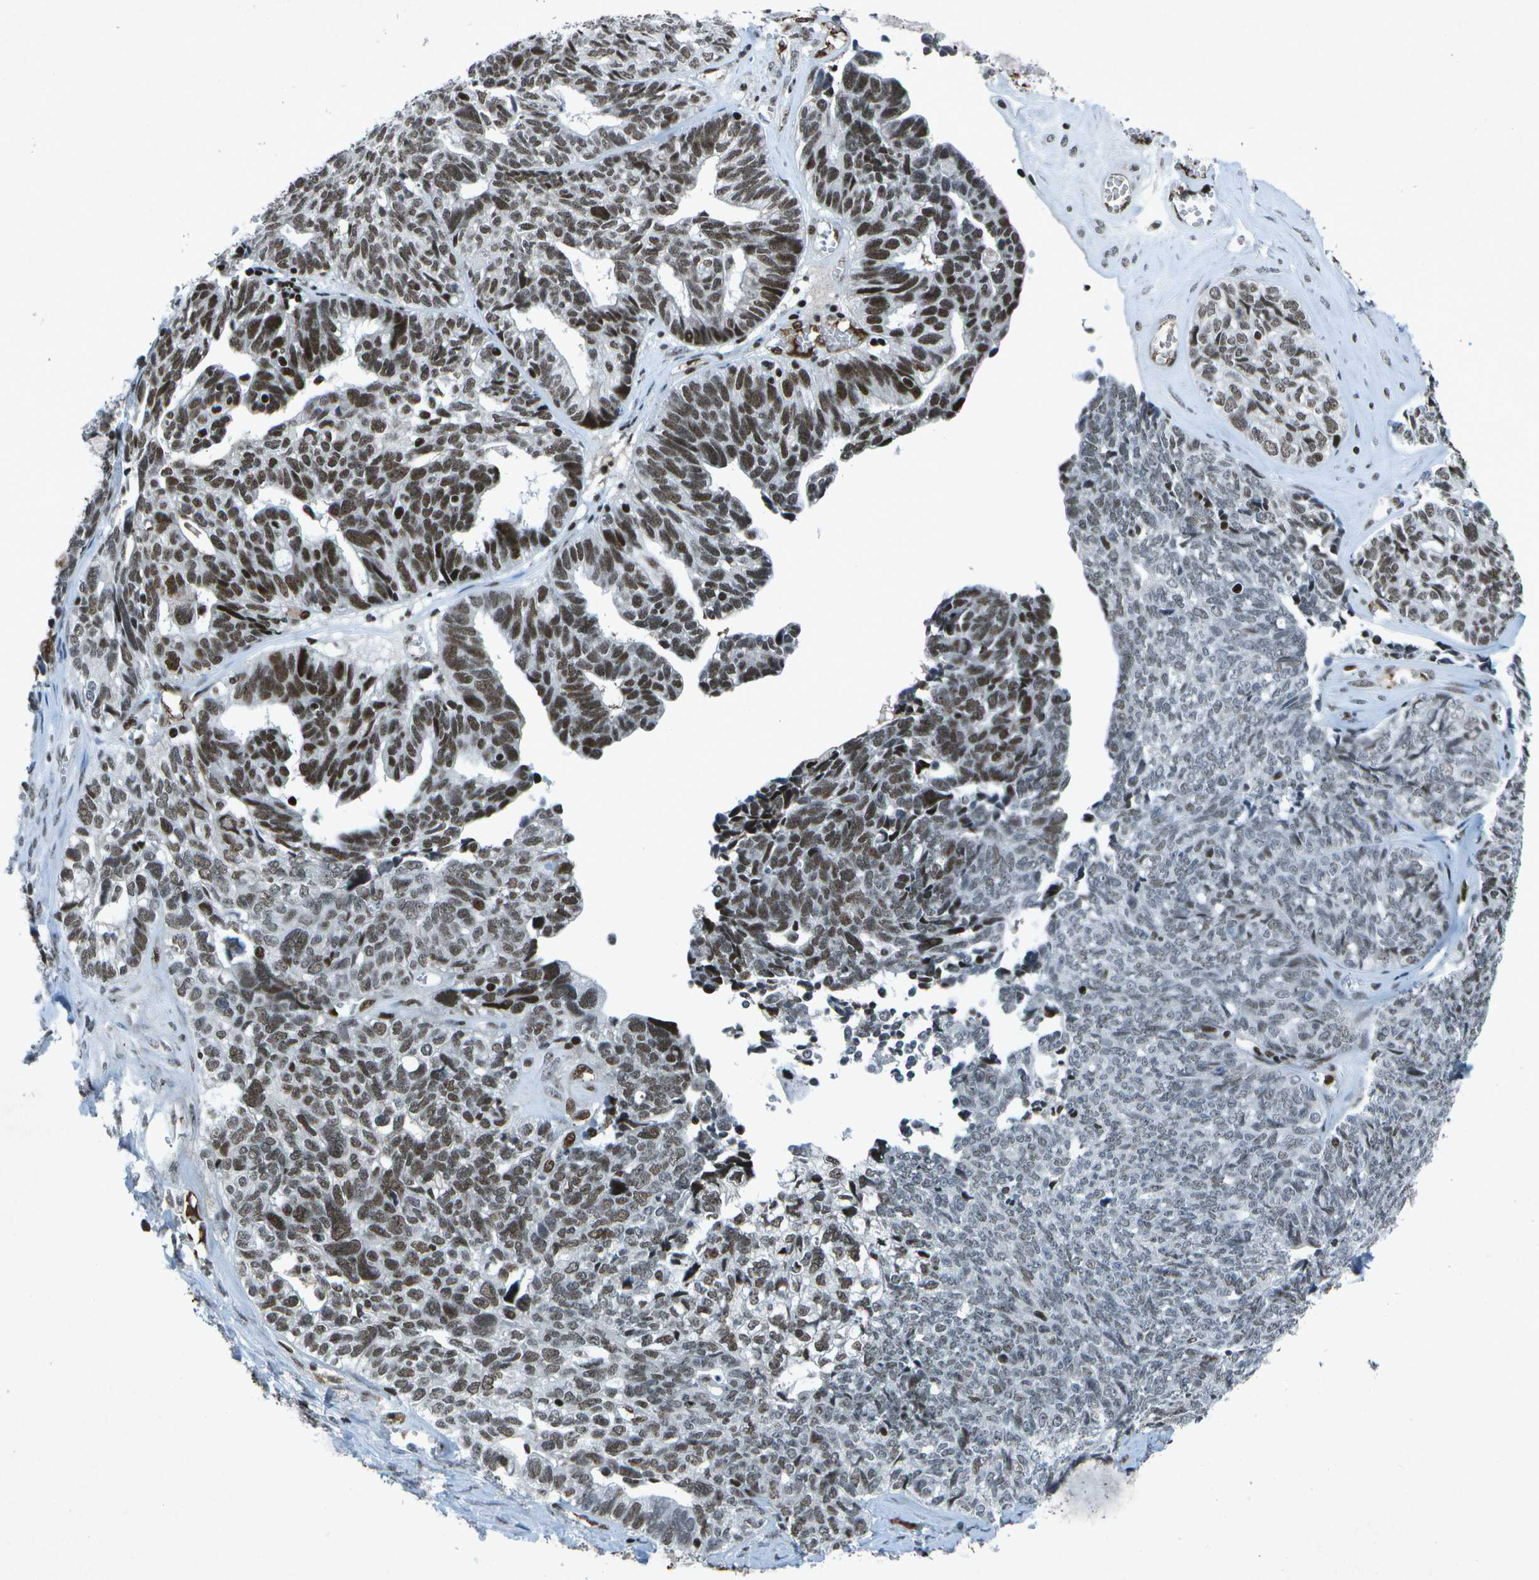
{"staining": {"intensity": "strong", "quantity": ">75%", "location": "nuclear"}, "tissue": "ovarian cancer", "cell_type": "Tumor cells", "image_type": "cancer", "snomed": [{"axis": "morphology", "description": "Cystadenocarcinoma, serous, NOS"}, {"axis": "topography", "description": "Ovary"}], "caption": "DAB immunohistochemical staining of ovarian cancer shows strong nuclear protein staining in approximately >75% of tumor cells. The staining was performed using DAB to visualize the protein expression in brown, while the nuclei were stained in blue with hematoxylin (Magnification: 20x).", "gene": "MTA2", "patient": {"sex": "female", "age": 79}}